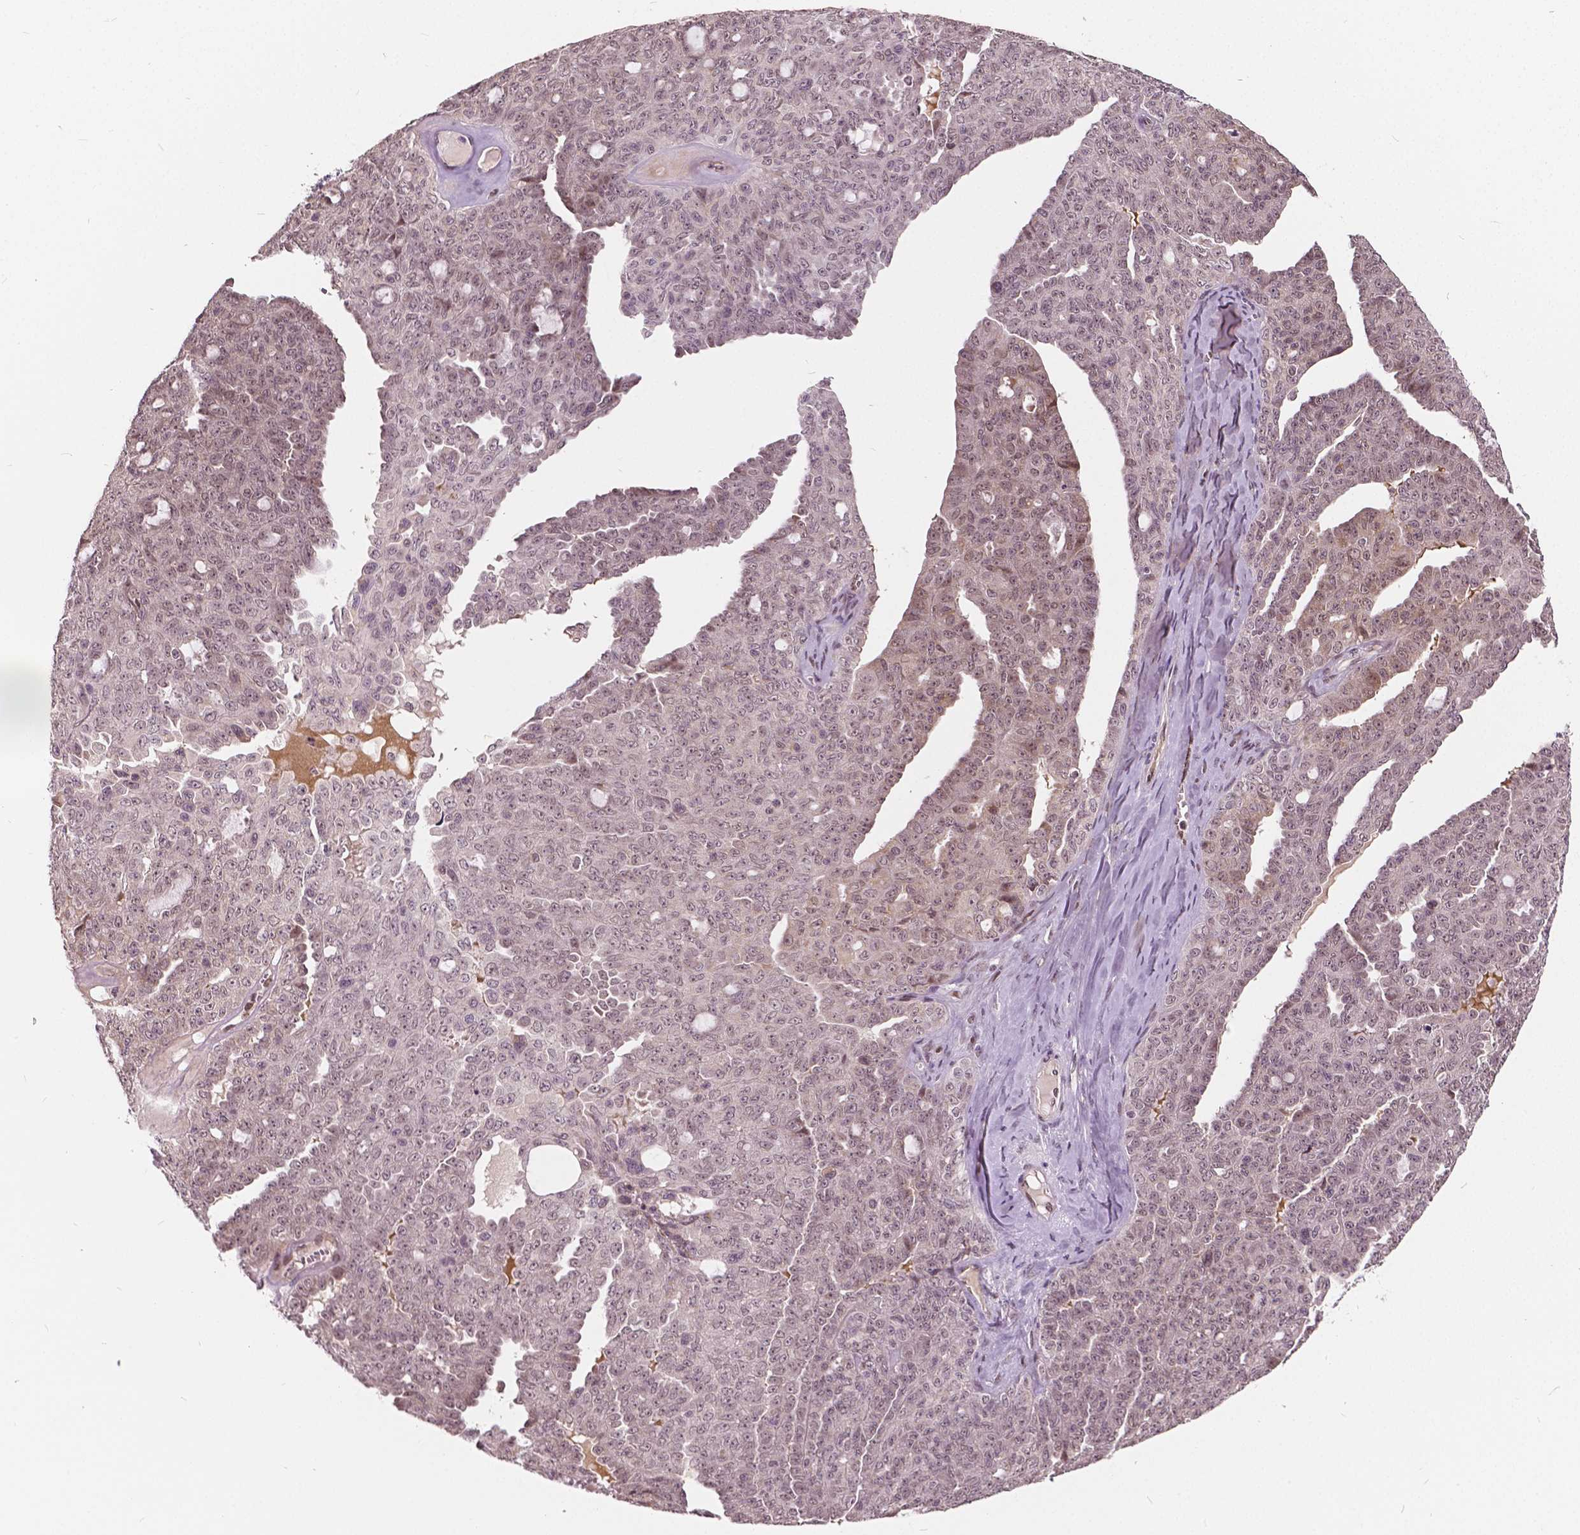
{"staining": {"intensity": "negative", "quantity": "none", "location": "none"}, "tissue": "ovarian cancer", "cell_type": "Tumor cells", "image_type": "cancer", "snomed": [{"axis": "morphology", "description": "Cystadenocarcinoma, serous, NOS"}, {"axis": "topography", "description": "Ovary"}], "caption": "Tumor cells are negative for protein expression in human serous cystadenocarcinoma (ovarian).", "gene": "HMBOX1", "patient": {"sex": "female", "age": 71}}